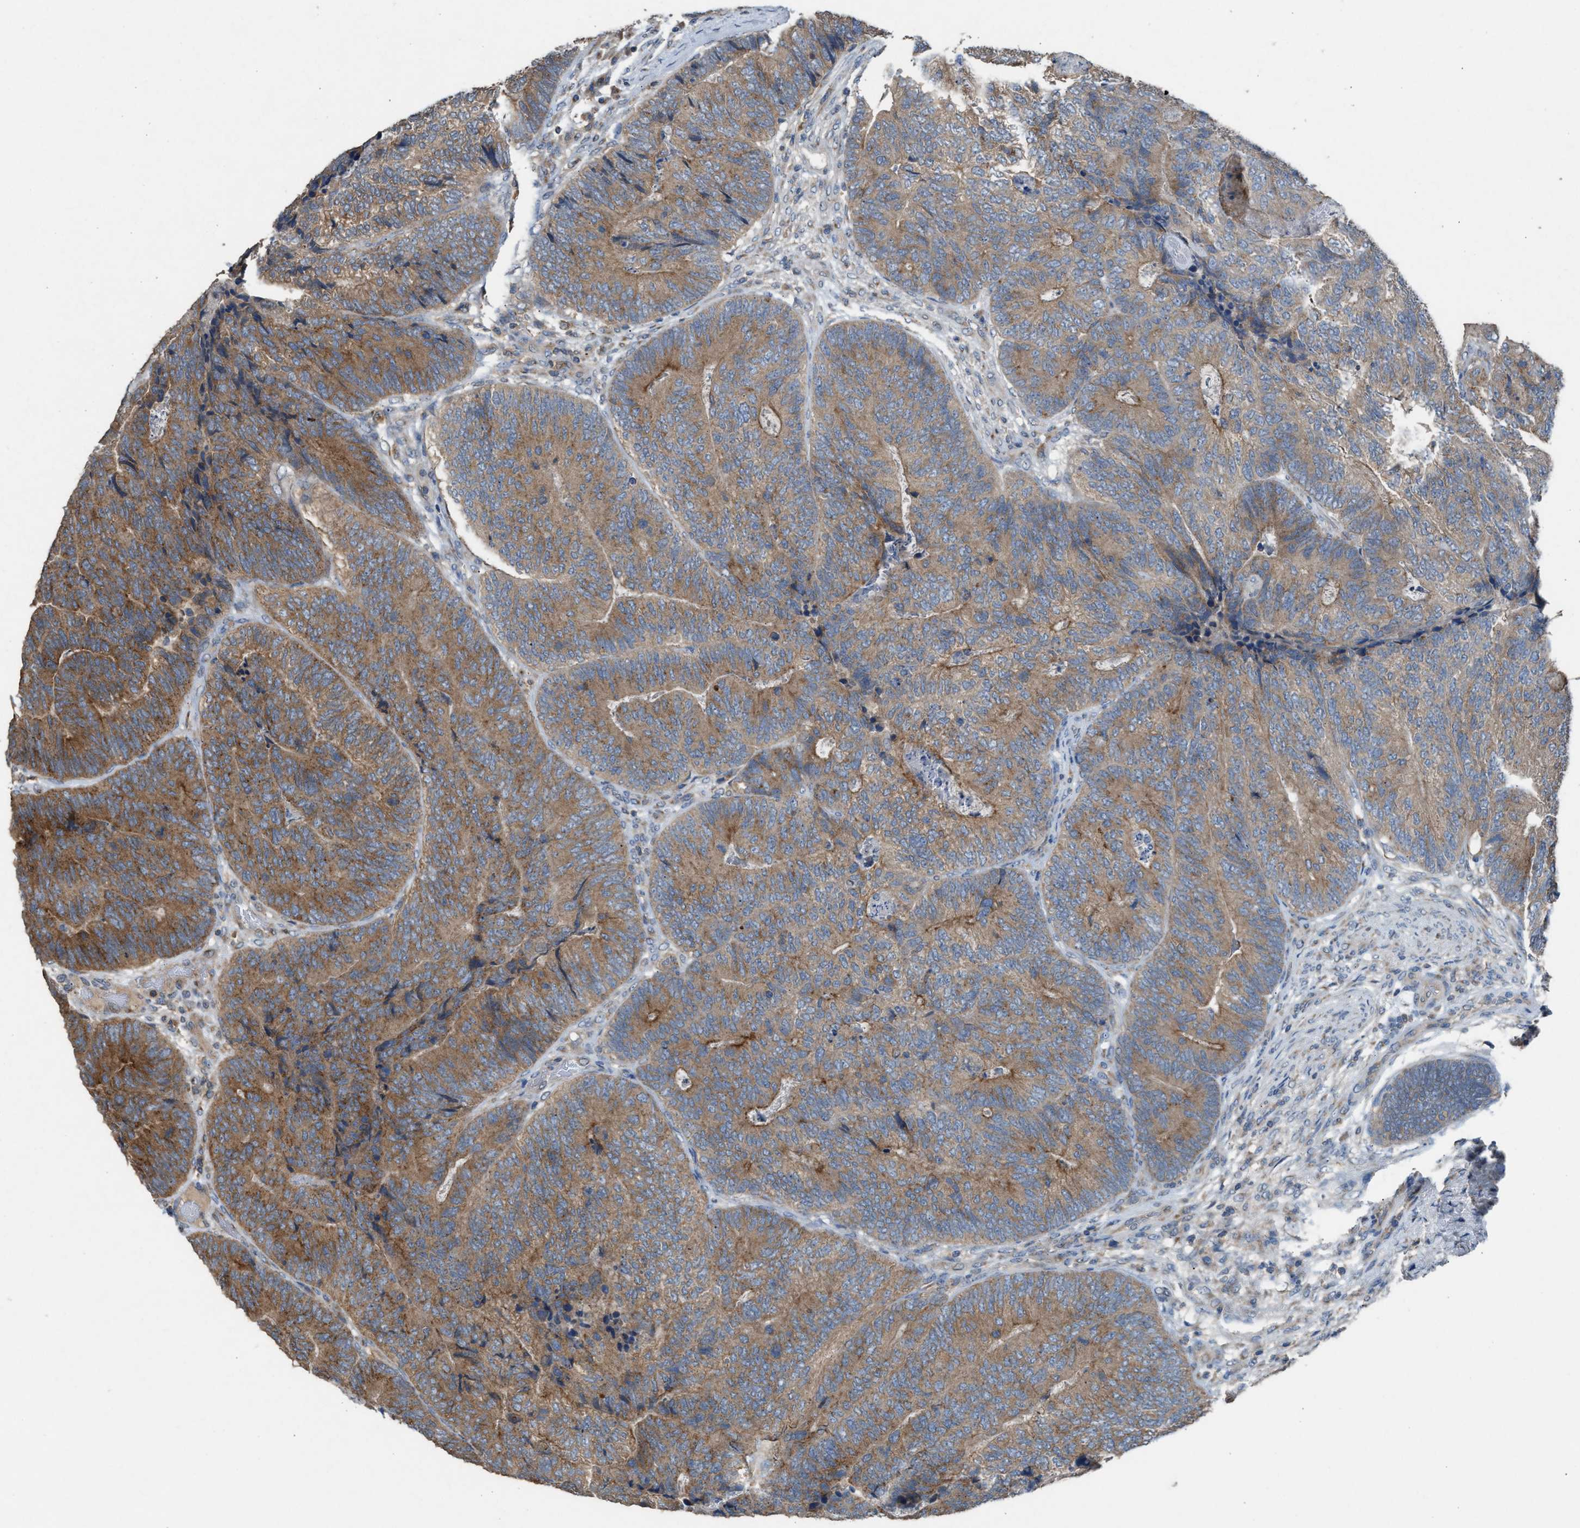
{"staining": {"intensity": "moderate", "quantity": ">75%", "location": "cytoplasmic/membranous"}, "tissue": "colorectal cancer", "cell_type": "Tumor cells", "image_type": "cancer", "snomed": [{"axis": "morphology", "description": "Adenocarcinoma, NOS"}, {"axis": "topography", "description": "Colon"}], "caption": "Protein analysis of colorectal adenocarcinoma tissue demonstrates moderate cytoplasmic/membranous positivity in about >75% of tumor cells.", "gene": "TPK1", "patient": {"sex": "female", "age": 67}}